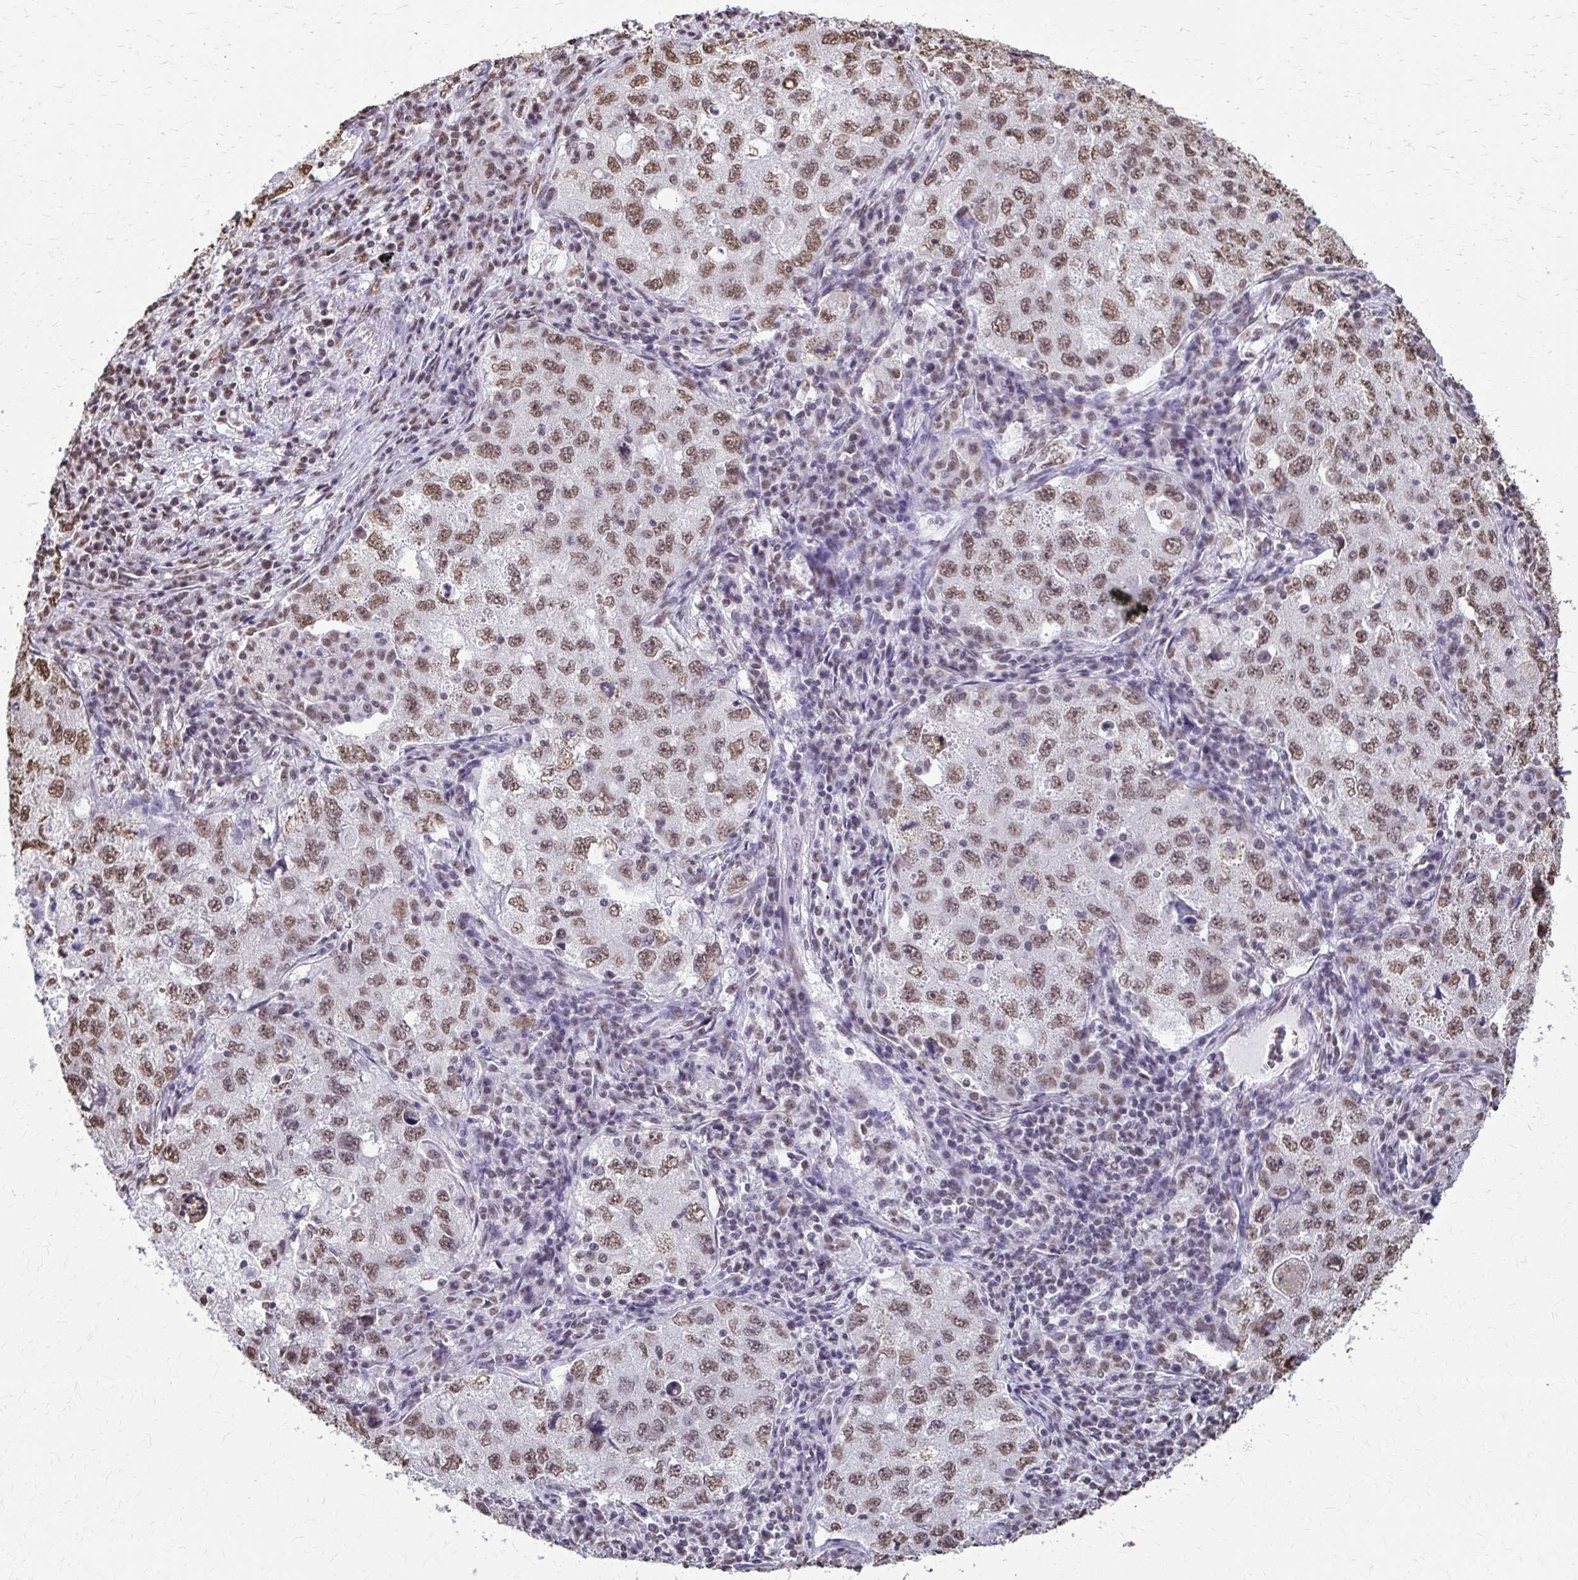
{"staining": {"intensity": "moderate", "quantity": ">75%", "location": "nuclear"}, "tissue": "lung cancer", "cell_type": "Tumor cells", "image_type": "cancer", "snomed": [{"axis": "morphology", "description": "Adenocarcinoma, NOS"}, {"axis": "topography", "description": "Lung"}], "caption": "High-power microscopy captured an IHC micrograph of lung cancer, revealing moderate nuclear staining in approximately >75% of tumor cells. The protein of interest is stained brown, and the nuclei are stained in blue (DAB IHC with brightfield microscopy, high magnification).", "gene": "SNRPA", "patient": {"sex": "female", "age": 57}}